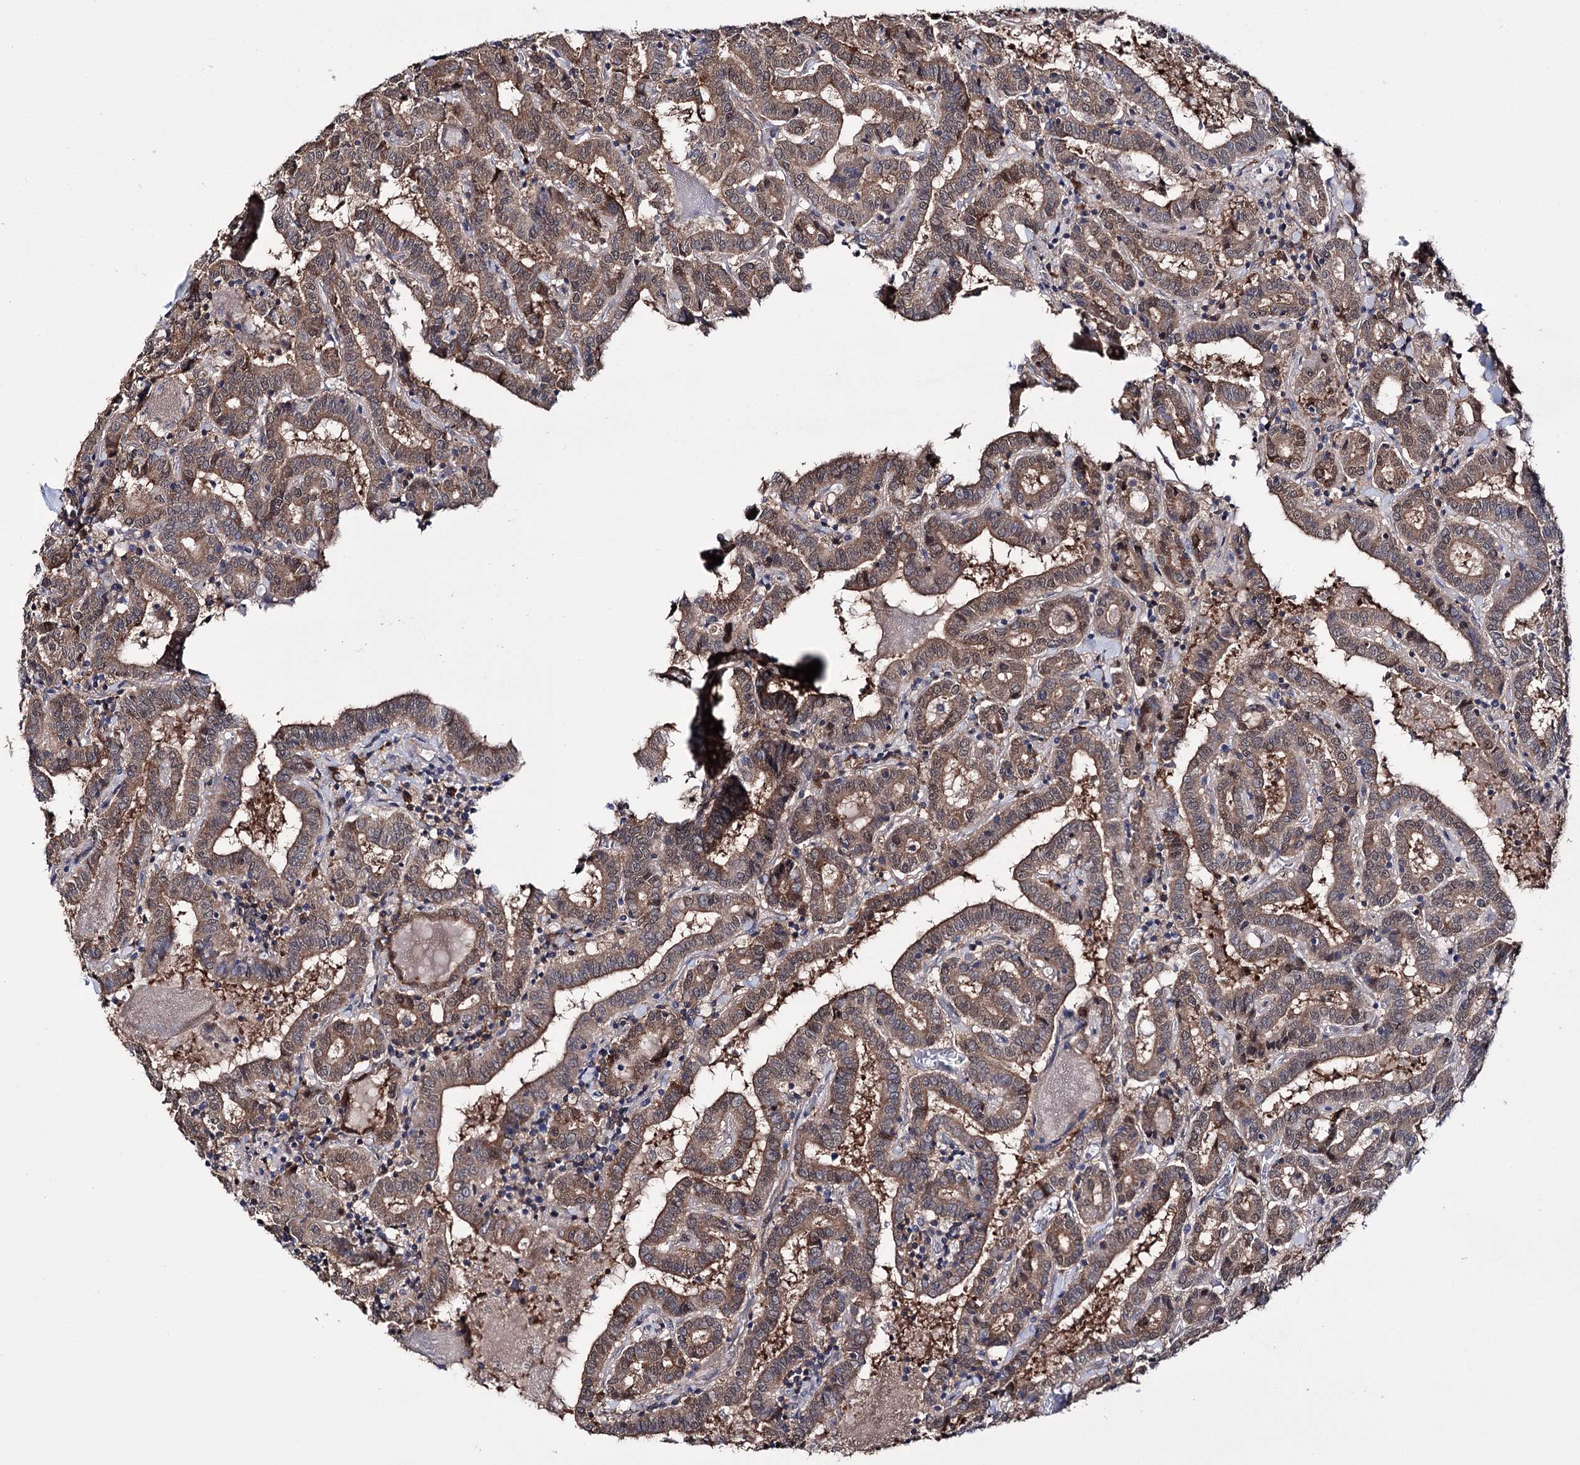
{"staining": {"intensity": "moderate", "quantity": ">75%", "location": "cytoplasmic/membranous"}, "tissue": "thyroid cancer", "cell_type": "Tumor cells", "image_type": "cancer", "snomed": [{"axis": "morphology", "description": "Papillary adenocarcinoma, NOS"}, {"axis": "topography", "description": "Thyroid gland"}], "caption": "Immunohistochemistry micrograph of human thyroid papillary adenocarcinoma stained for a protein (brown), which shows medium levels of moderate cytoplasmic/membranous expression in about >75% of tumor cells.", "gene": "PTER", "patient": {"sex": "female", "age": 72}}